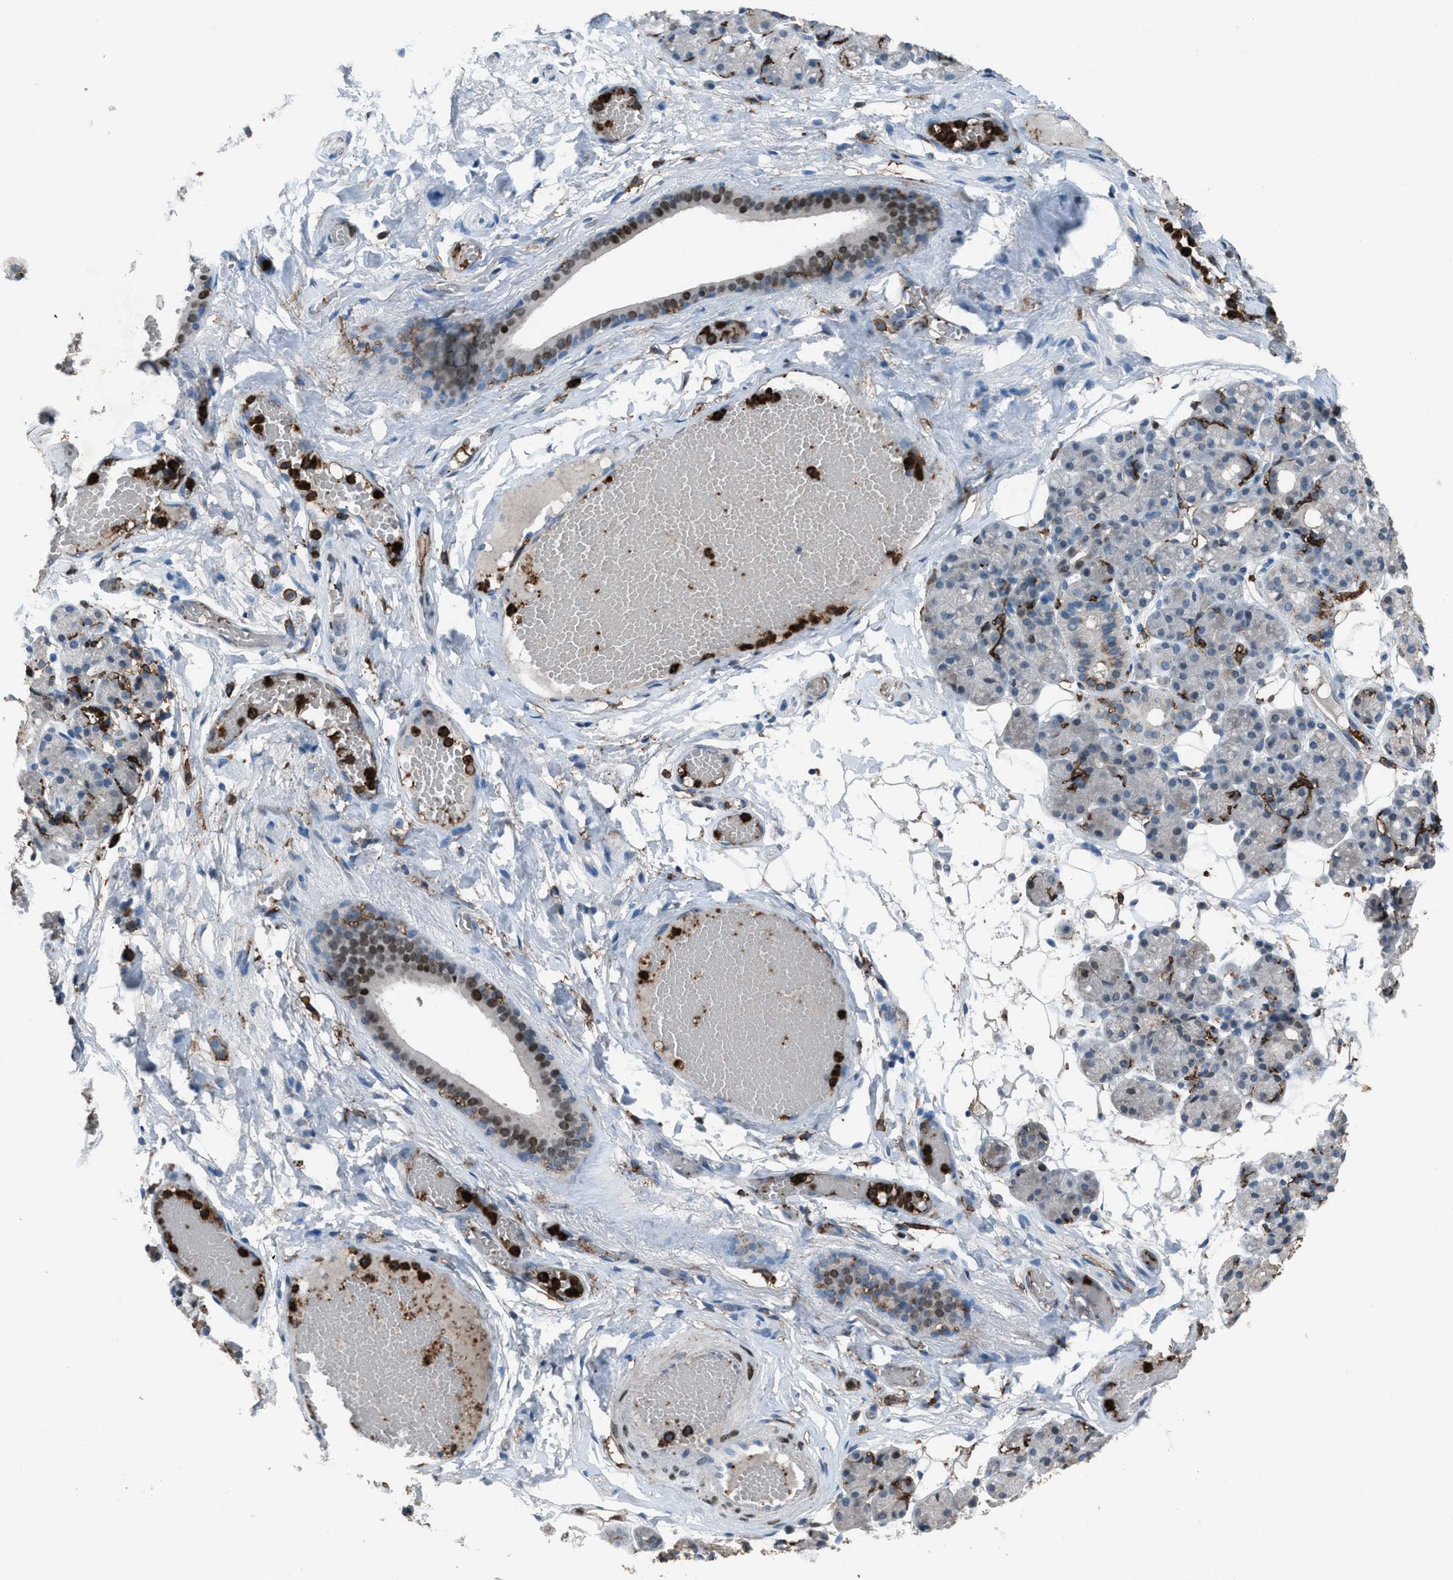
{"staining": {"intensity": "moderate", "quantity": "<25%", "location": "nuclear"}, "tissue": "salivary gland", "cell_type": "Glandular cells", "image_type": "normal", "snomed": [{"axis": "morphology", "description": "Normal tissue, NOS"}, {"axis": "topography", "description": "Salivary gland"}], "caption": "This is an image of immunohistochemistry (IHC) staining of benign salivary gland, which shows moderate staining in the nuclear of glandular cells.", "gene": "FCER1G", "patient": {"sex": "male", "age": 63}}